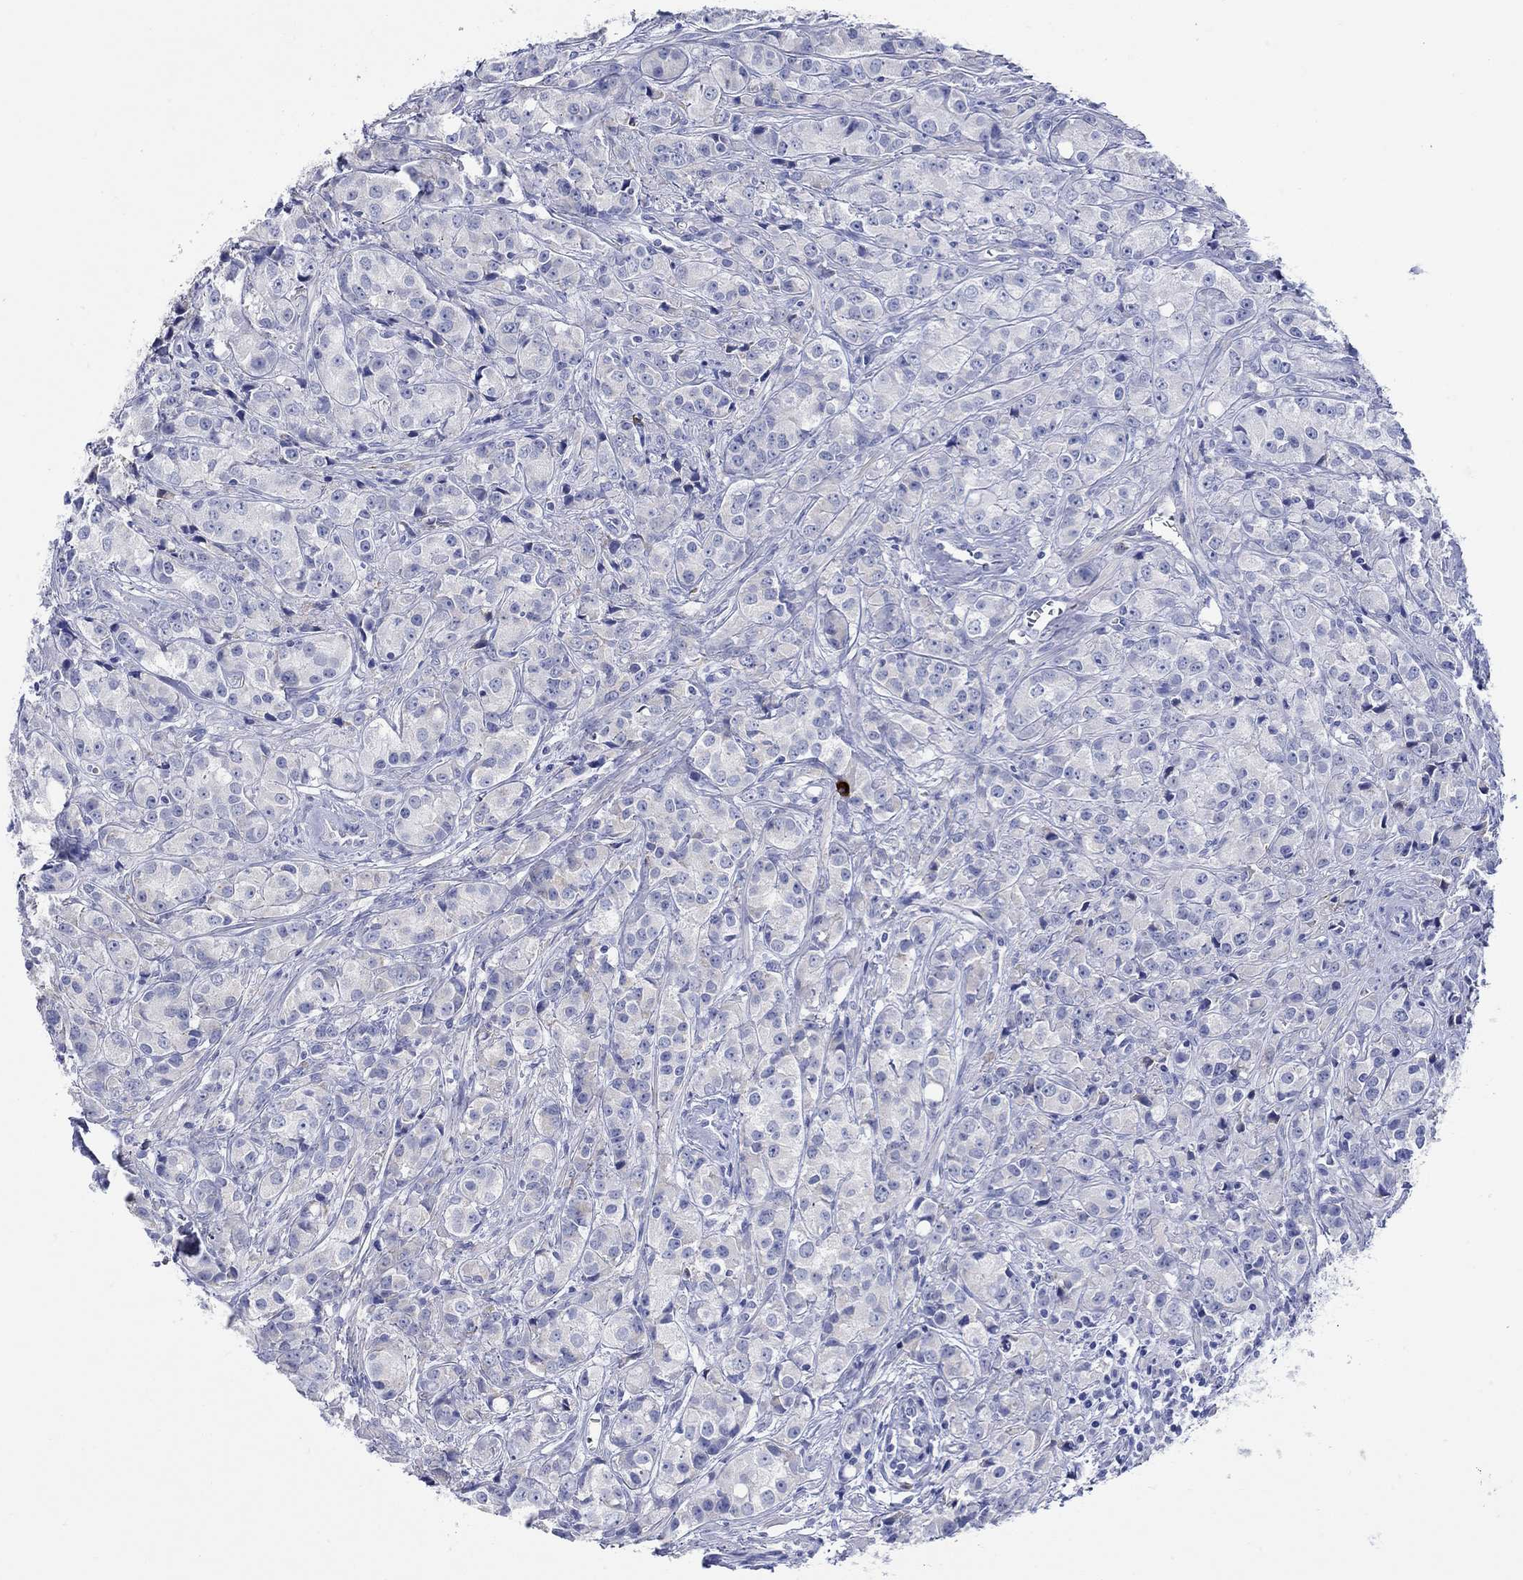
{"staining": {"intensity": "negative", "quantity": "none", "location": "none"}, "tissue": "prostate cancer", "cell_type": "Tumor cells", "image_type": "cancer", "snomed": [{"axis": "morphology", "description": "Adenocarcinoma, Medium grade"}, {"axis": "topography", "description": "Prostate"}], "caption": "Tumor cells show no significant protein expression in prostate cancer (adenocarcinoma (medium-grade)).", "gene": "P2RY6", "patient": {"sex": "male", "age": 74}}